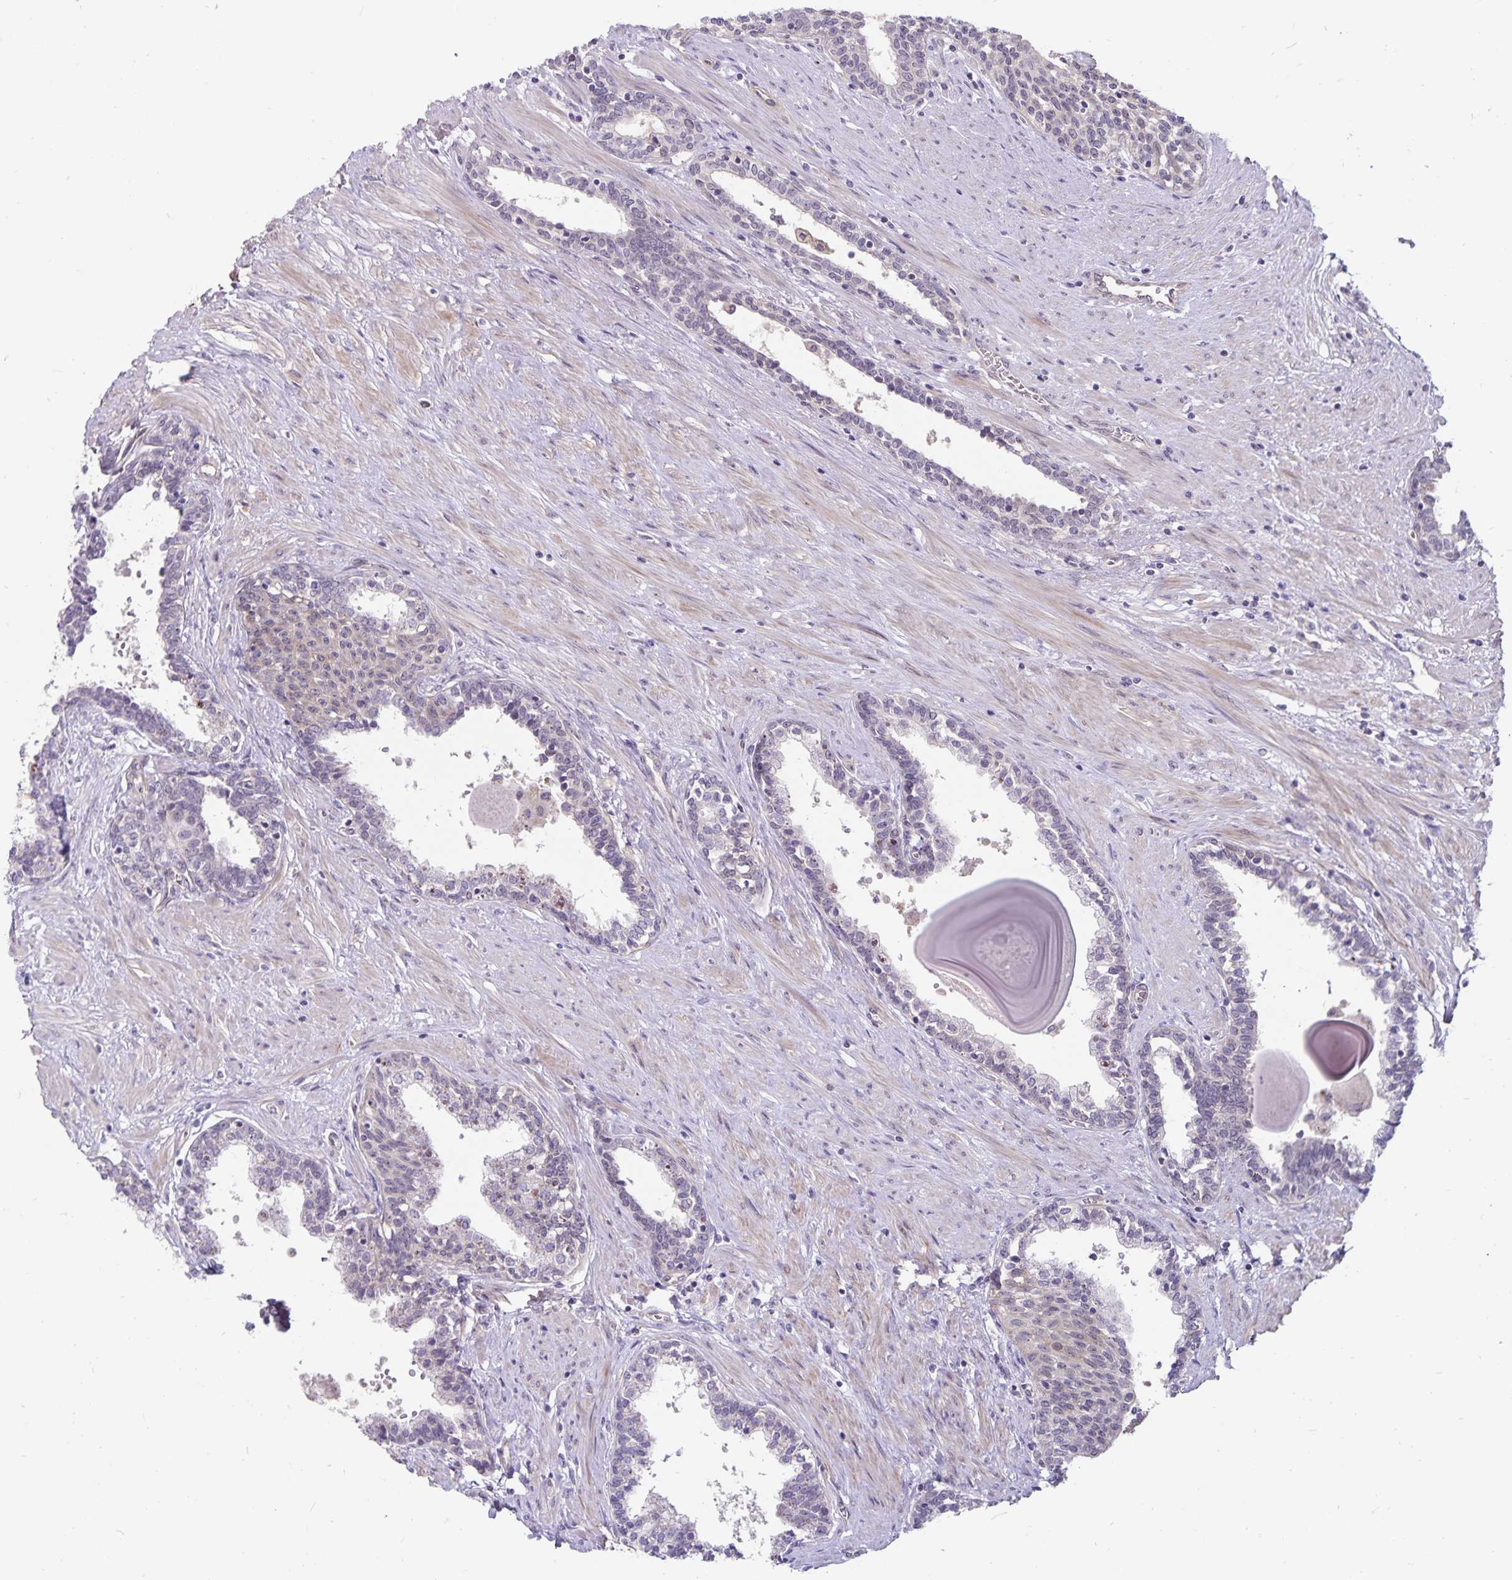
{"staining": {"intensity": "negative", "quantity": "none", "location": "none"}, "tissue": "prostate", "cell_type": "Glandular cells", "image_type": "normal", "snomed": [{"axis": "morphology", "description": "Normal tissue, NOS"}, {"axis": "topography", "description": "Prostate"}], "caption": "This is a photomicrograph of immunohistochemistry staining of benign prostate, which shows no expression in glandular cells. The staining was performed using DAB (3,3'-diaminobenzidine) to visualize the protein expression in brown, while the nuclei were stained in blue with hematoxylin (Magnification: 20x).", "gene": "CDKN2B", "patient": {"sex": "male", "age": 55}}